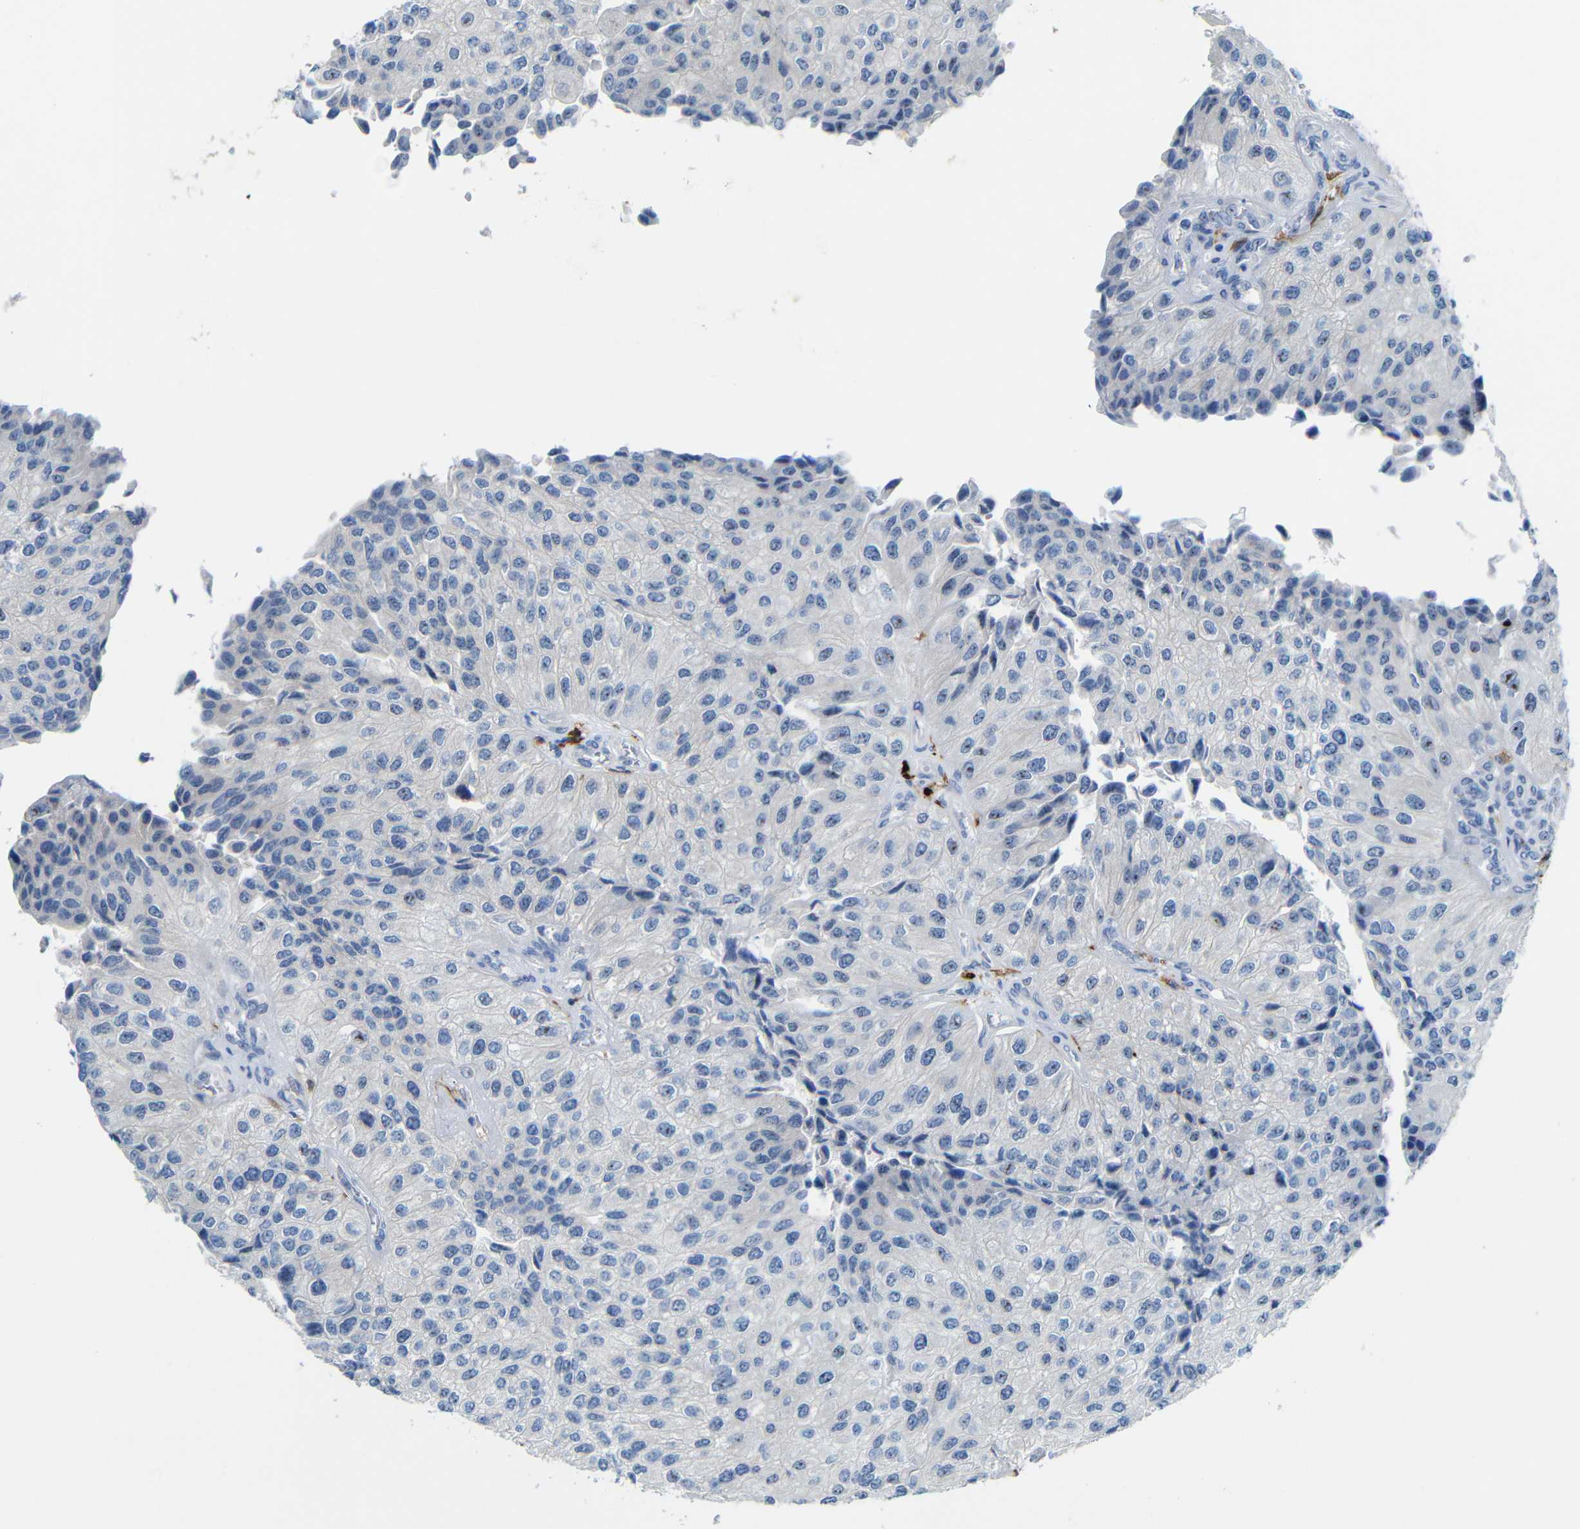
{"staining": {"intensity": "negative", "quantity": "none", "location": "none"}, "tissue": "urothelial cancer", "cell_type": "Tumor cells", "image_type": "cancer", "snomed": [{"axis": "morphology", "description": "Urothelial carcinoma, High grade"}, {"axis": "topography", "description": "Kidney"}, {"axis": "topography", "description": "Urinary bladder"}], "caption": "High-grade urothelial carcinoma was stained to show a protein in brown. There is no significant expression in tumor cells. (IHC, brightfield microscopy, high magnification).", "gene": "C1orf210", "patient": {"sex": "male", "age": 77}}